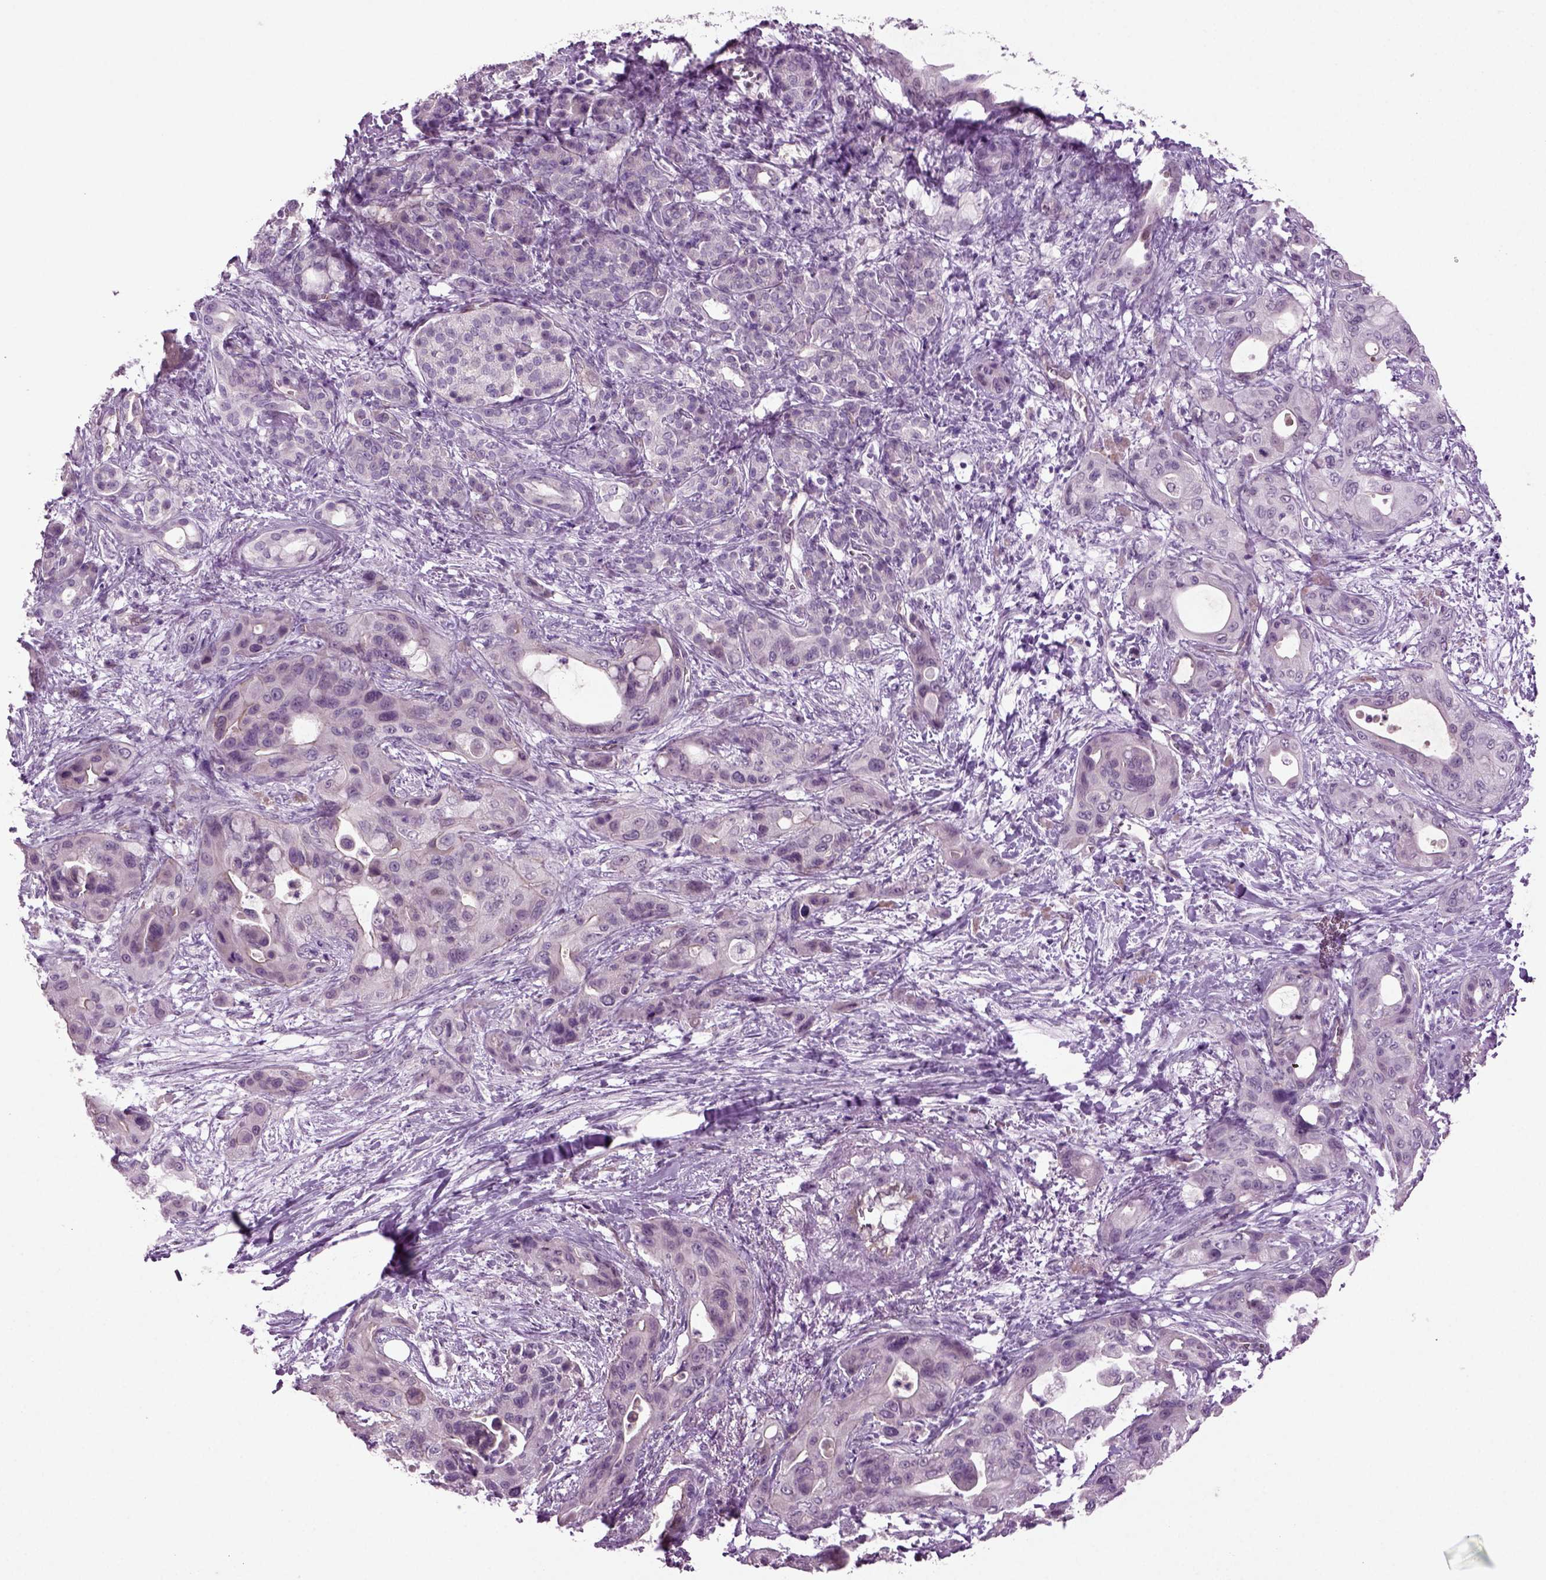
{"staining": {"intensity": "negative", "quantity": "none", "location": "none"}, "tissue": "pancreatic cancer", "cell_type": "Tumor cells", "image_type": "cancer", "snomed": [{"axis": "morphology", "description": "Adenocarcinoma, NOS"}, {"axis": "topography", "description": "Pancreas"}], "caption": "IHC micrograph of pancreatic adenocarcinoma stained for a protein (brown), which exhibits no staining in tumor cells.", "gene": "COL9A2", "patient": {"sex": "male", "age": 71}}